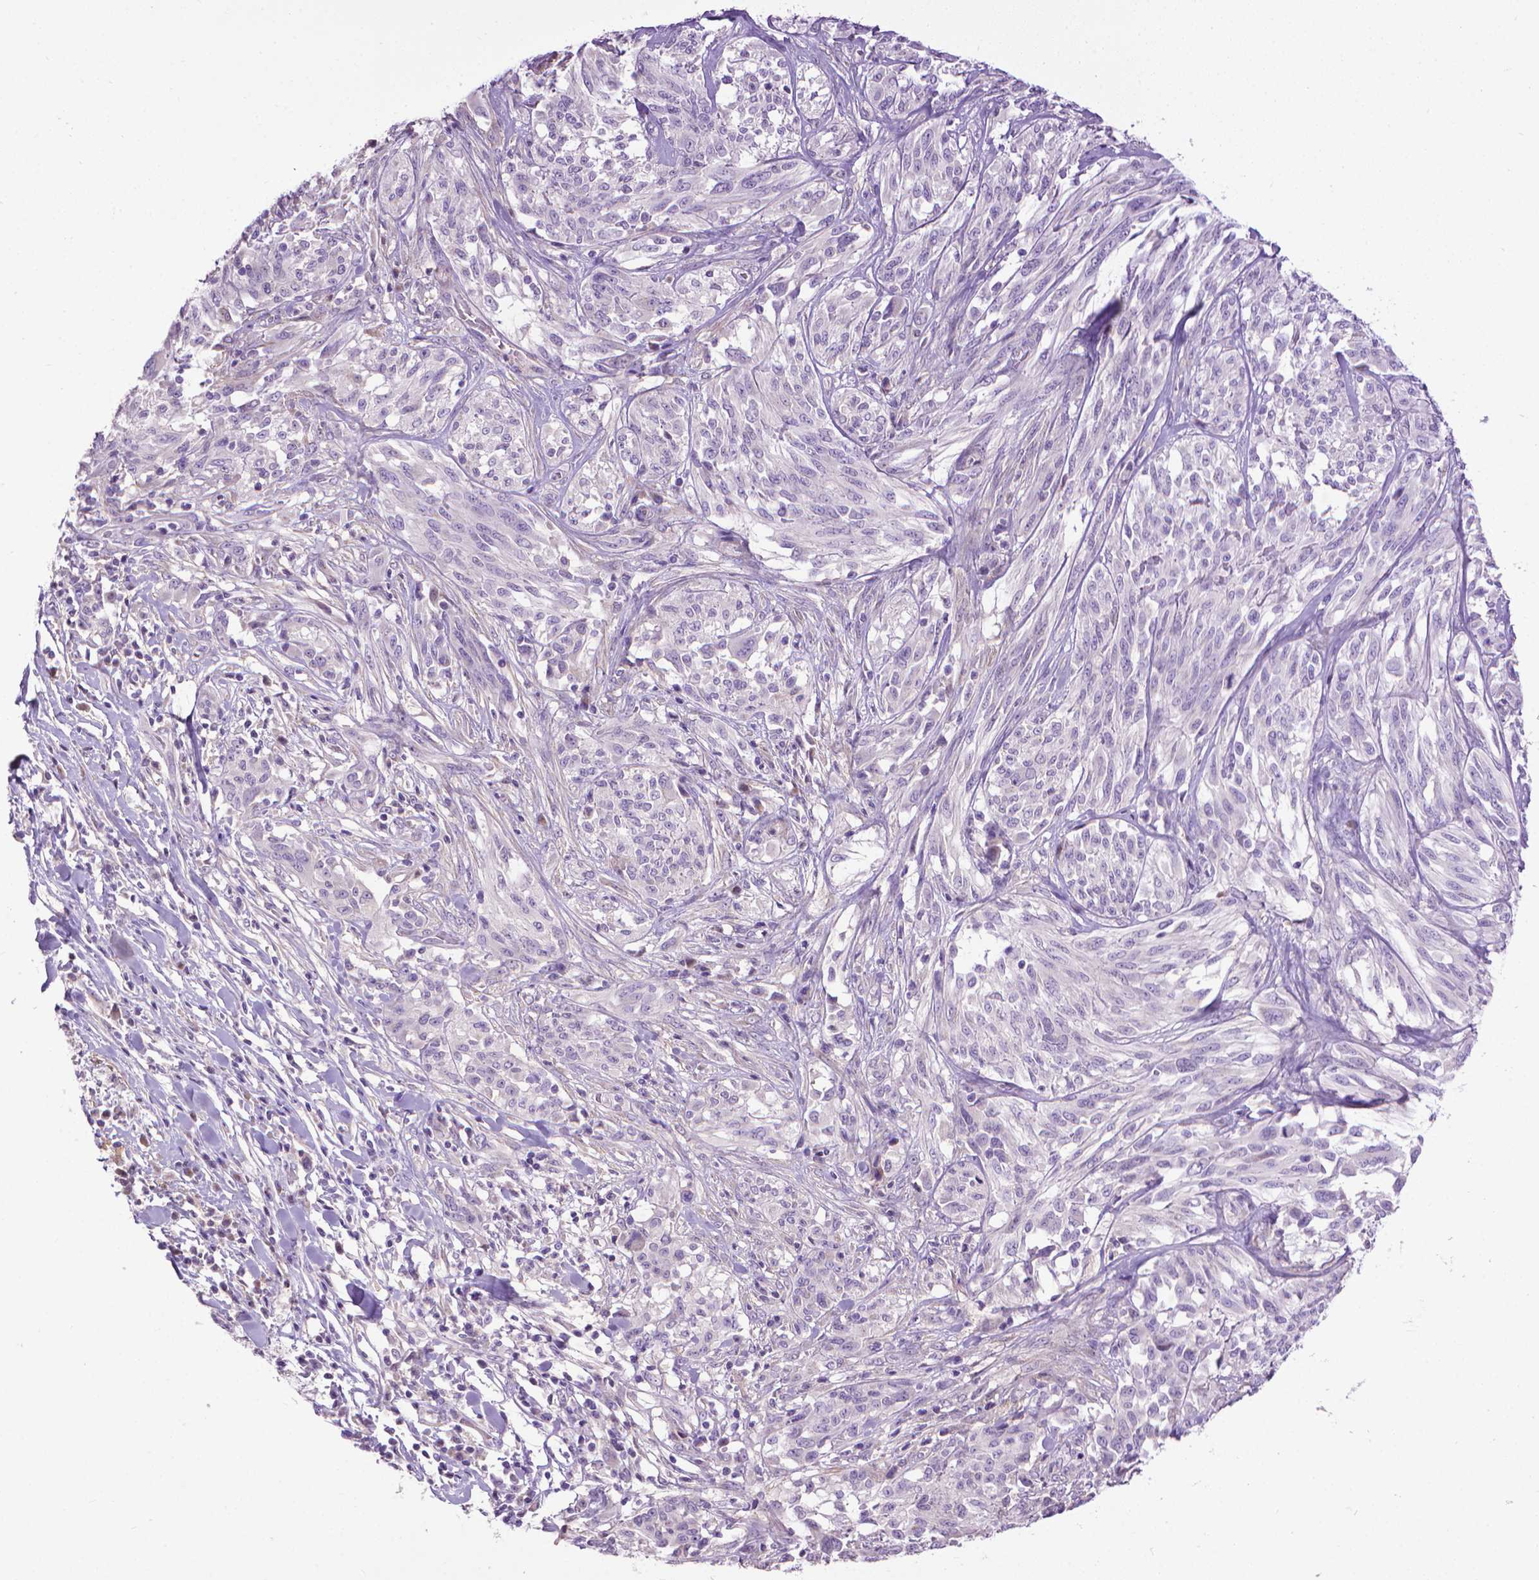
{"staining": {"intensity": "negative", "quantity": "none", "location": "none"}, "tissue": "melanoma", "cell_type": "Tumor cells", "image_type": "cancer", "snomed": [{"axis": "morphology", "description": "Malignant melanoma, NOS"}, {"axis": "topography", "description": "Skin"}], "caption": "IHC micrograph of neoplastic tissue: human melanoma stained with DAB demonstrates no significant protein expression in tumor cells.", "gene": "AQP10", "patient": {"sex": "female", "age": 91}}